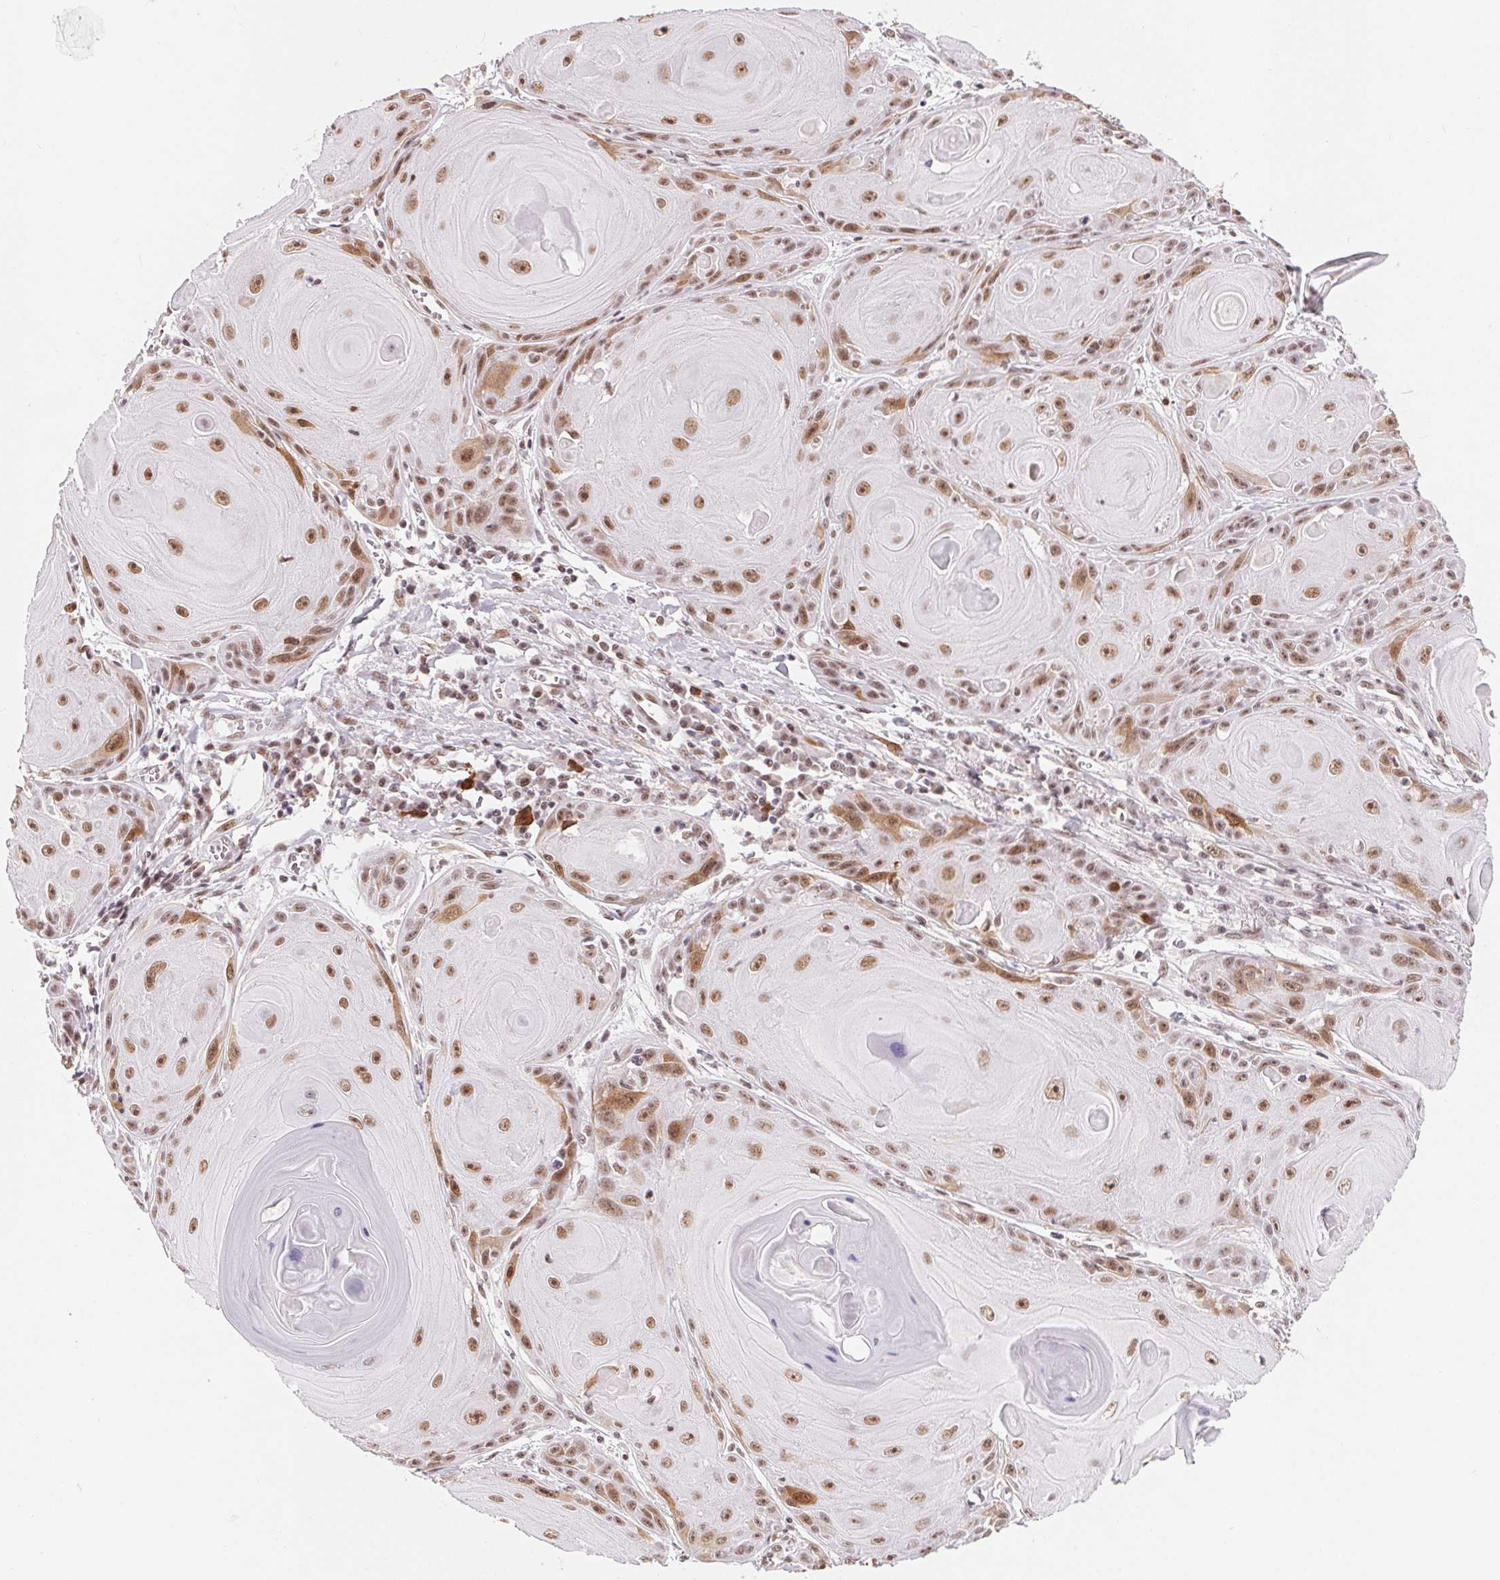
{"staining": {"intensity": "moderate", "quantity": ">75%", "location": "nuclear"}, "tissue": "skin cancer", "cell_type": "Tumor cells", "image_type": "cancer", "snomed": [{"axis": "morphology", "description": "Squamous cell carcinoma, NOS"}, {"axis": "topography", "description": "Skin"}, {"axis": "topography", "description": "Vulva"}], "caption": "Immunohistochemistry photomicrograph of neoplastic tissue: skin cancer (squamous cell carcinoma) stained using immunohistochemistry displays medium levels of moderate protein expression localized specifically in the nuclear of tumor cells, appearing as a nuclear brown color.", "gene": "CD2BP2", "patient": {"sex": "female", "age": 85}}